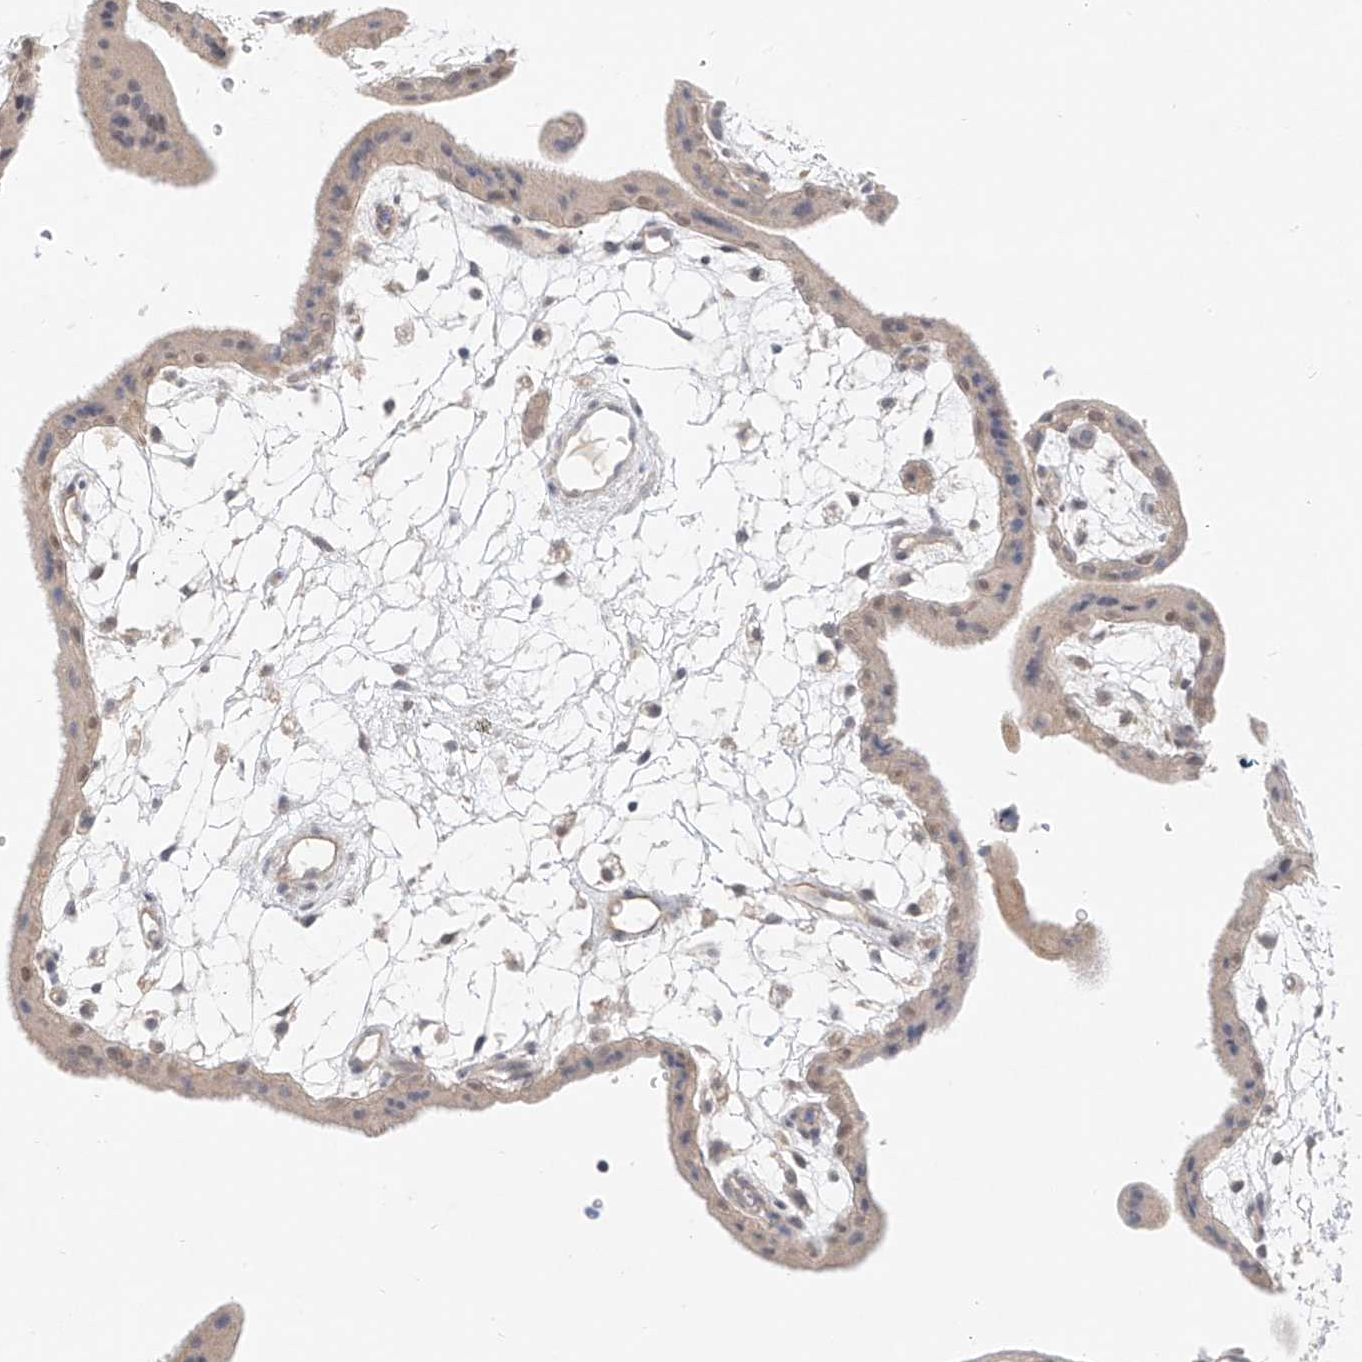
{"staining": {"intensity": "moderate", "quantity": "25%-75%", "location": "nuclear"}, "tissue": "placenta", "cell_type": "Decidual cells", "image_type": "normal", "snomed": [{"axis": "morphology", "description": "Normal tissue, NOS"}, {"axis": "topography", "description": "Placenta"}], "caption": "Placenta stained for a protein displays moderate nuclear positivity in decidual cells.", "gene": "IL22RA2", "patient": {"sex": "female", "age": 18}}